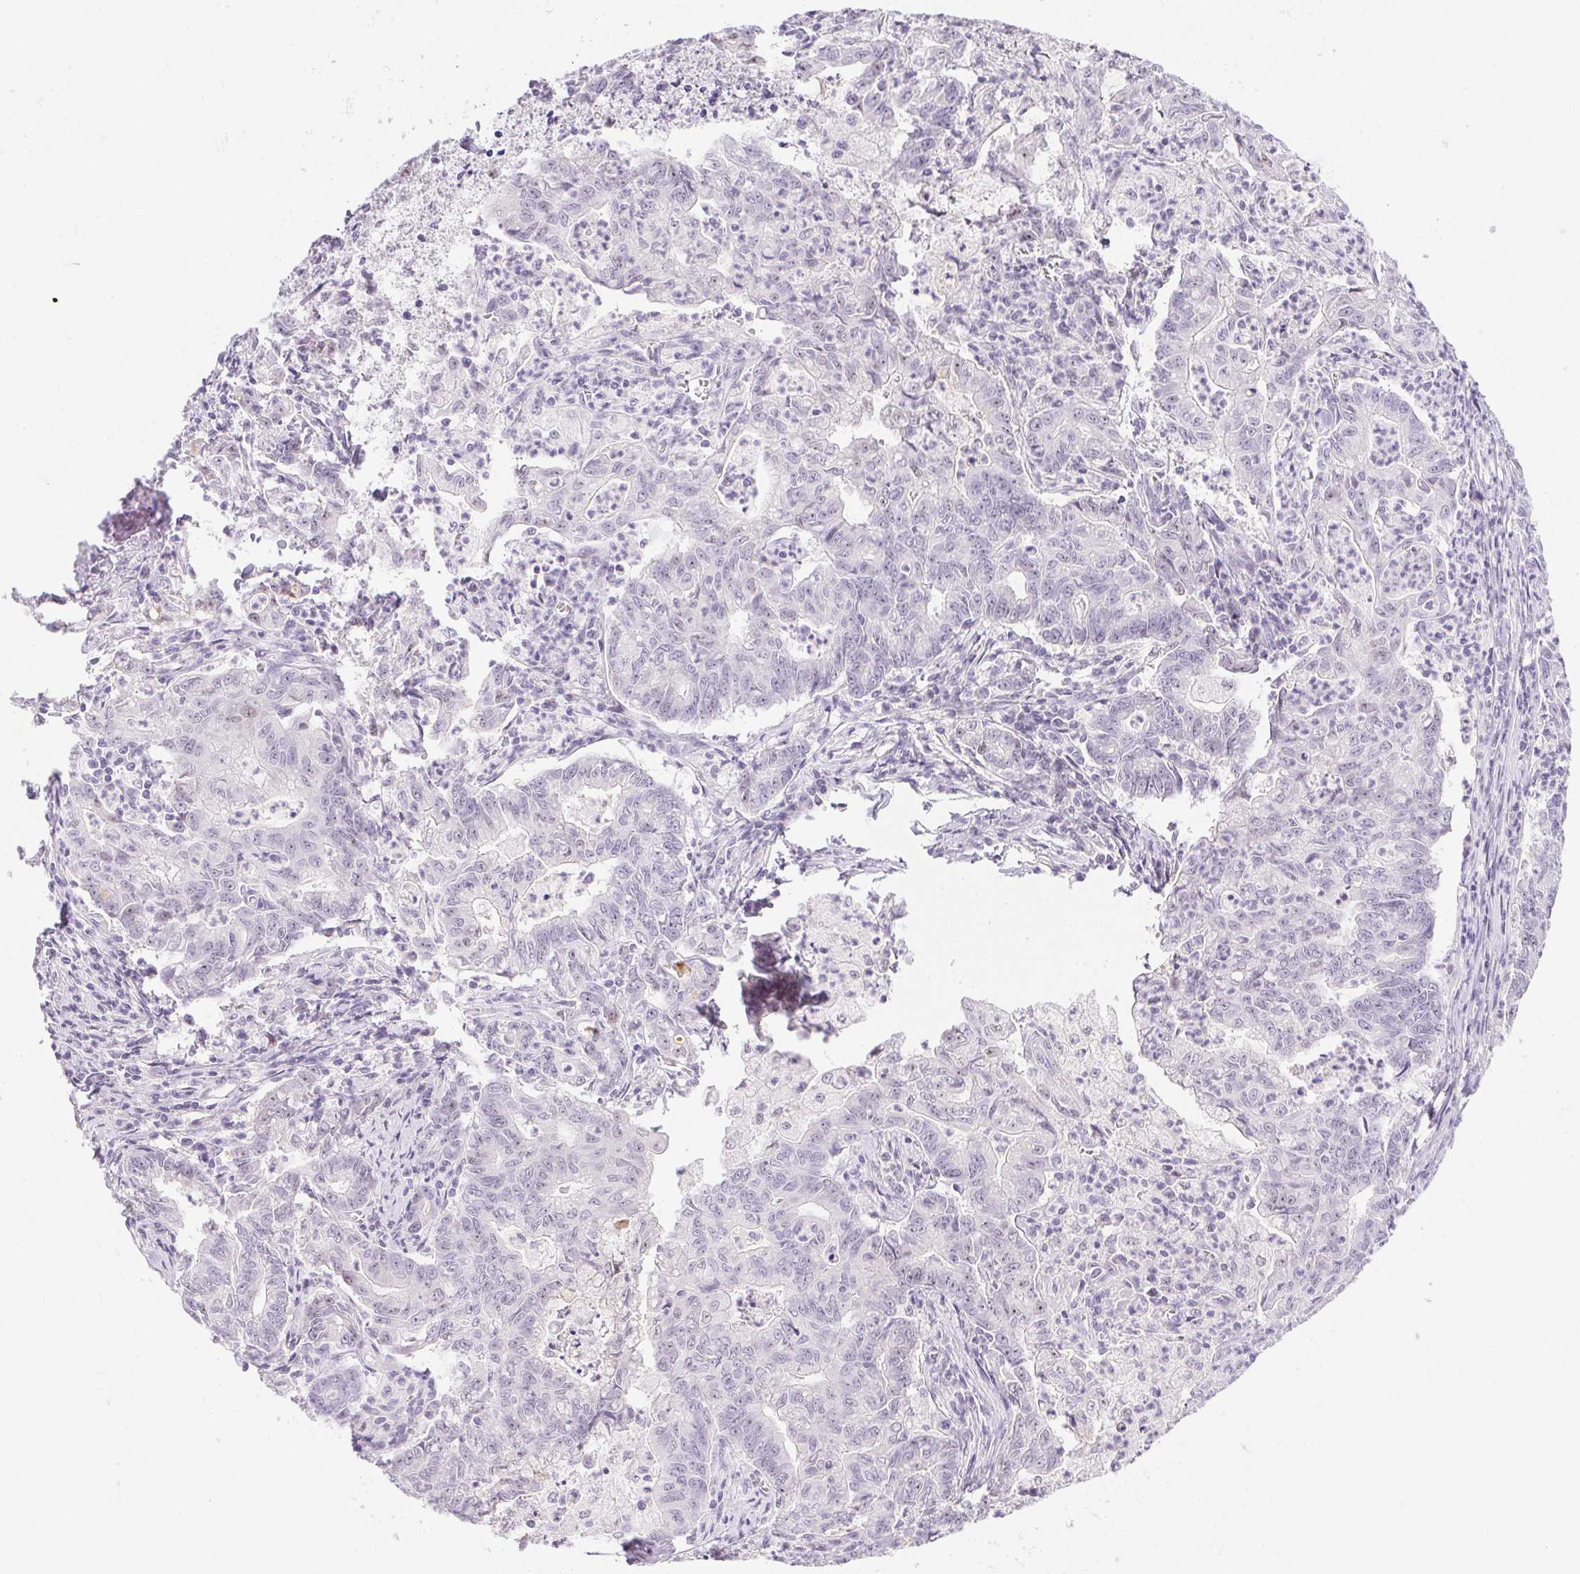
{"staining": {"intensity": "negative", "quantity": "none", "location": "none"}, "tissue": "stomach cancer", "cell_type": "Tumor cells", "image_type": "cancer", "snomed": [{"axis": "morphology", "description": "Adenocarcinoma, NOS"}, {"axis": "topography", "description": "Stomach, upper"}], "caption": "This is a histopathology image of immunohistochemistry staining of adenocarcinoma (stomach), which shows no staining in tumor cells.", "gene": "ST8SIA3", "patient": {"sex": "female", "age": 79}}